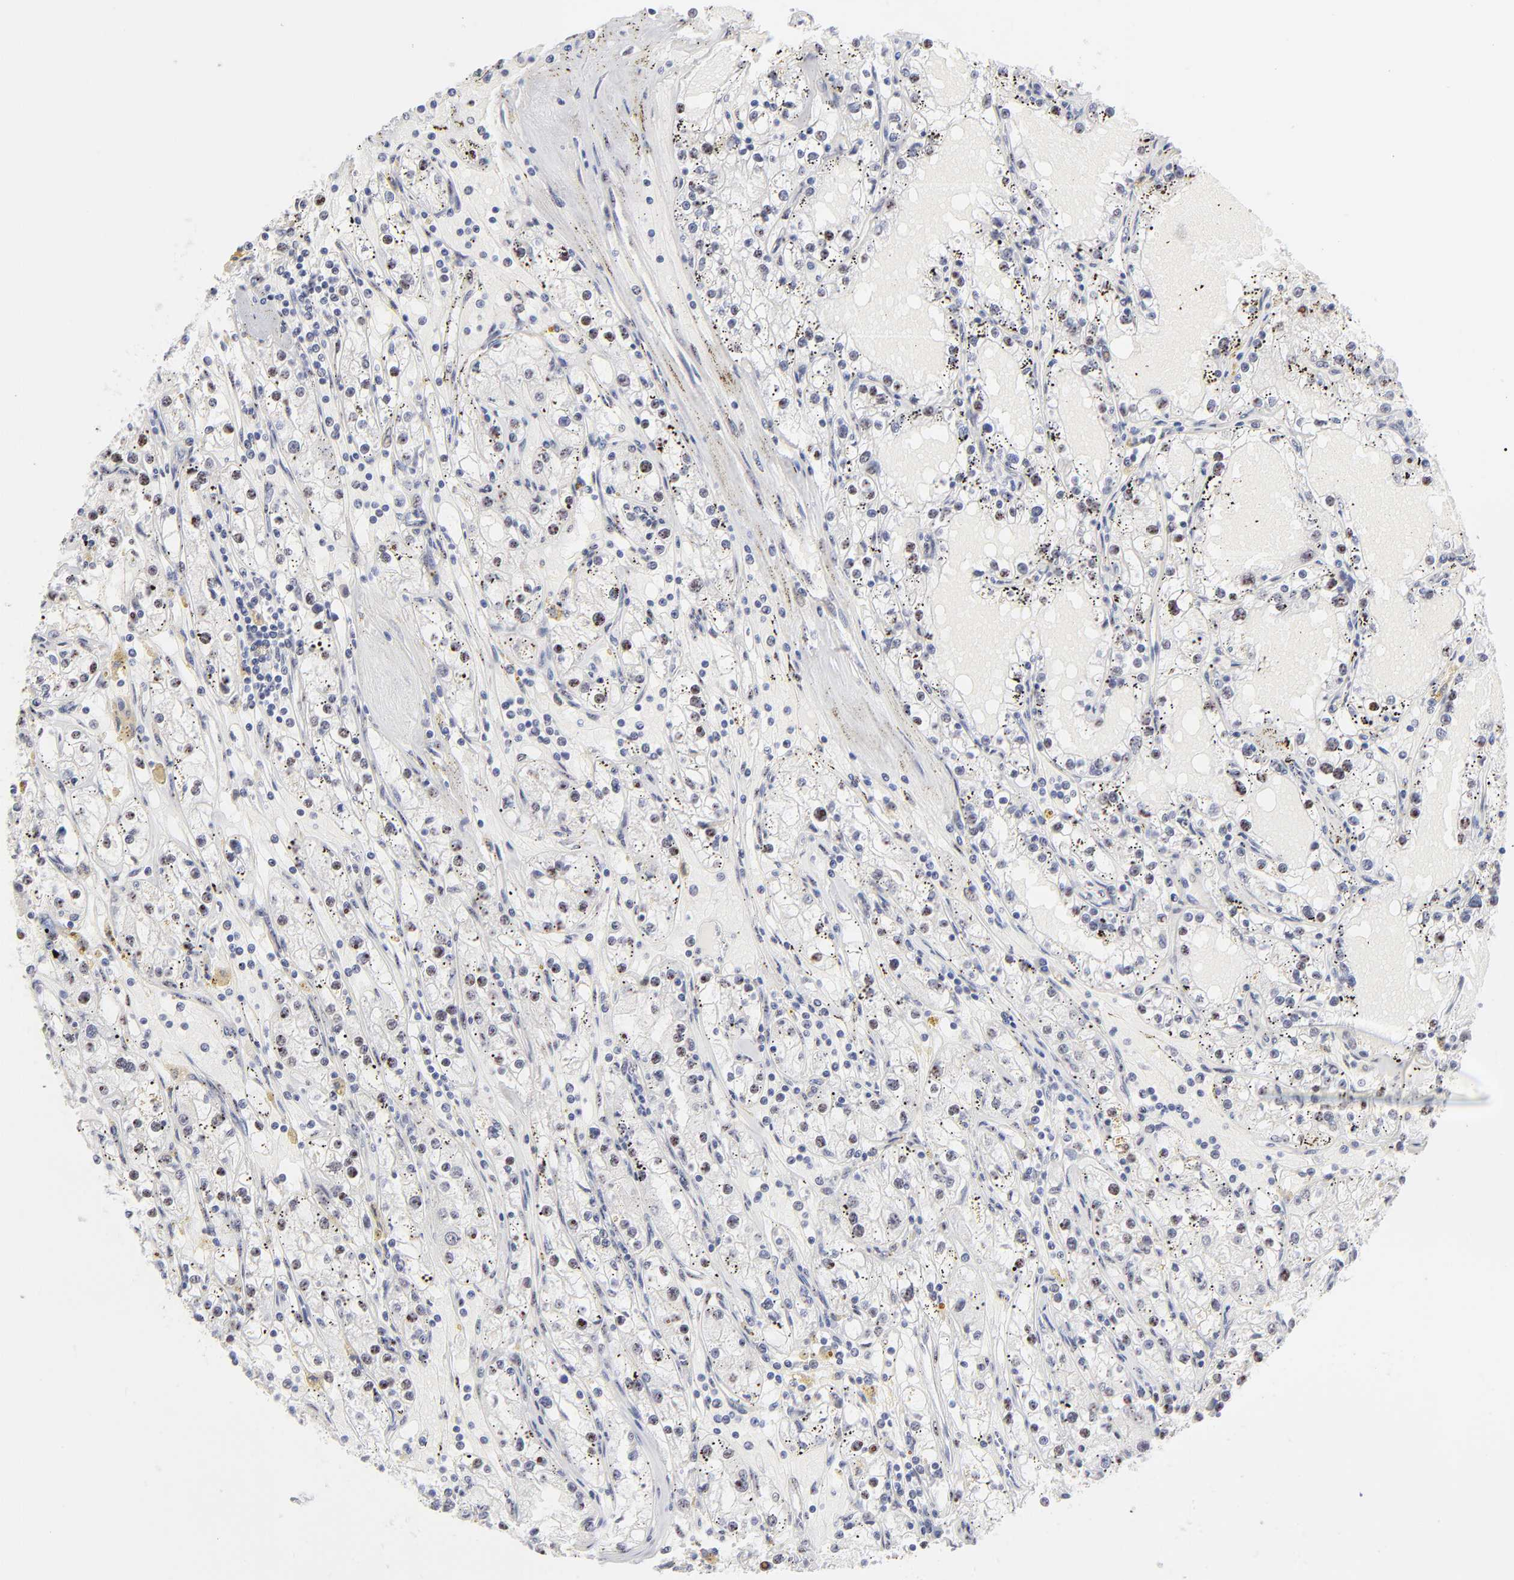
{"staining": {"intensity": "negative", "quantity": "none", "location": "none"}, "tissue": "renal cancer", "cell_type": "Tumor cells", "image_type": "cancer", "snomed": [{"axis": "morphology", "description": "Adenocarcinoma, NOS"}, {"axis": "topography", "description": "Kidney"}], "caption": "This is a micrograph of immunohistochemistry (IHC) staining of renal adenocarcinoma, which shows no expression in tumor cells.", "gene": "STAT3", "patient": {"sex": "male", "age": 56}}